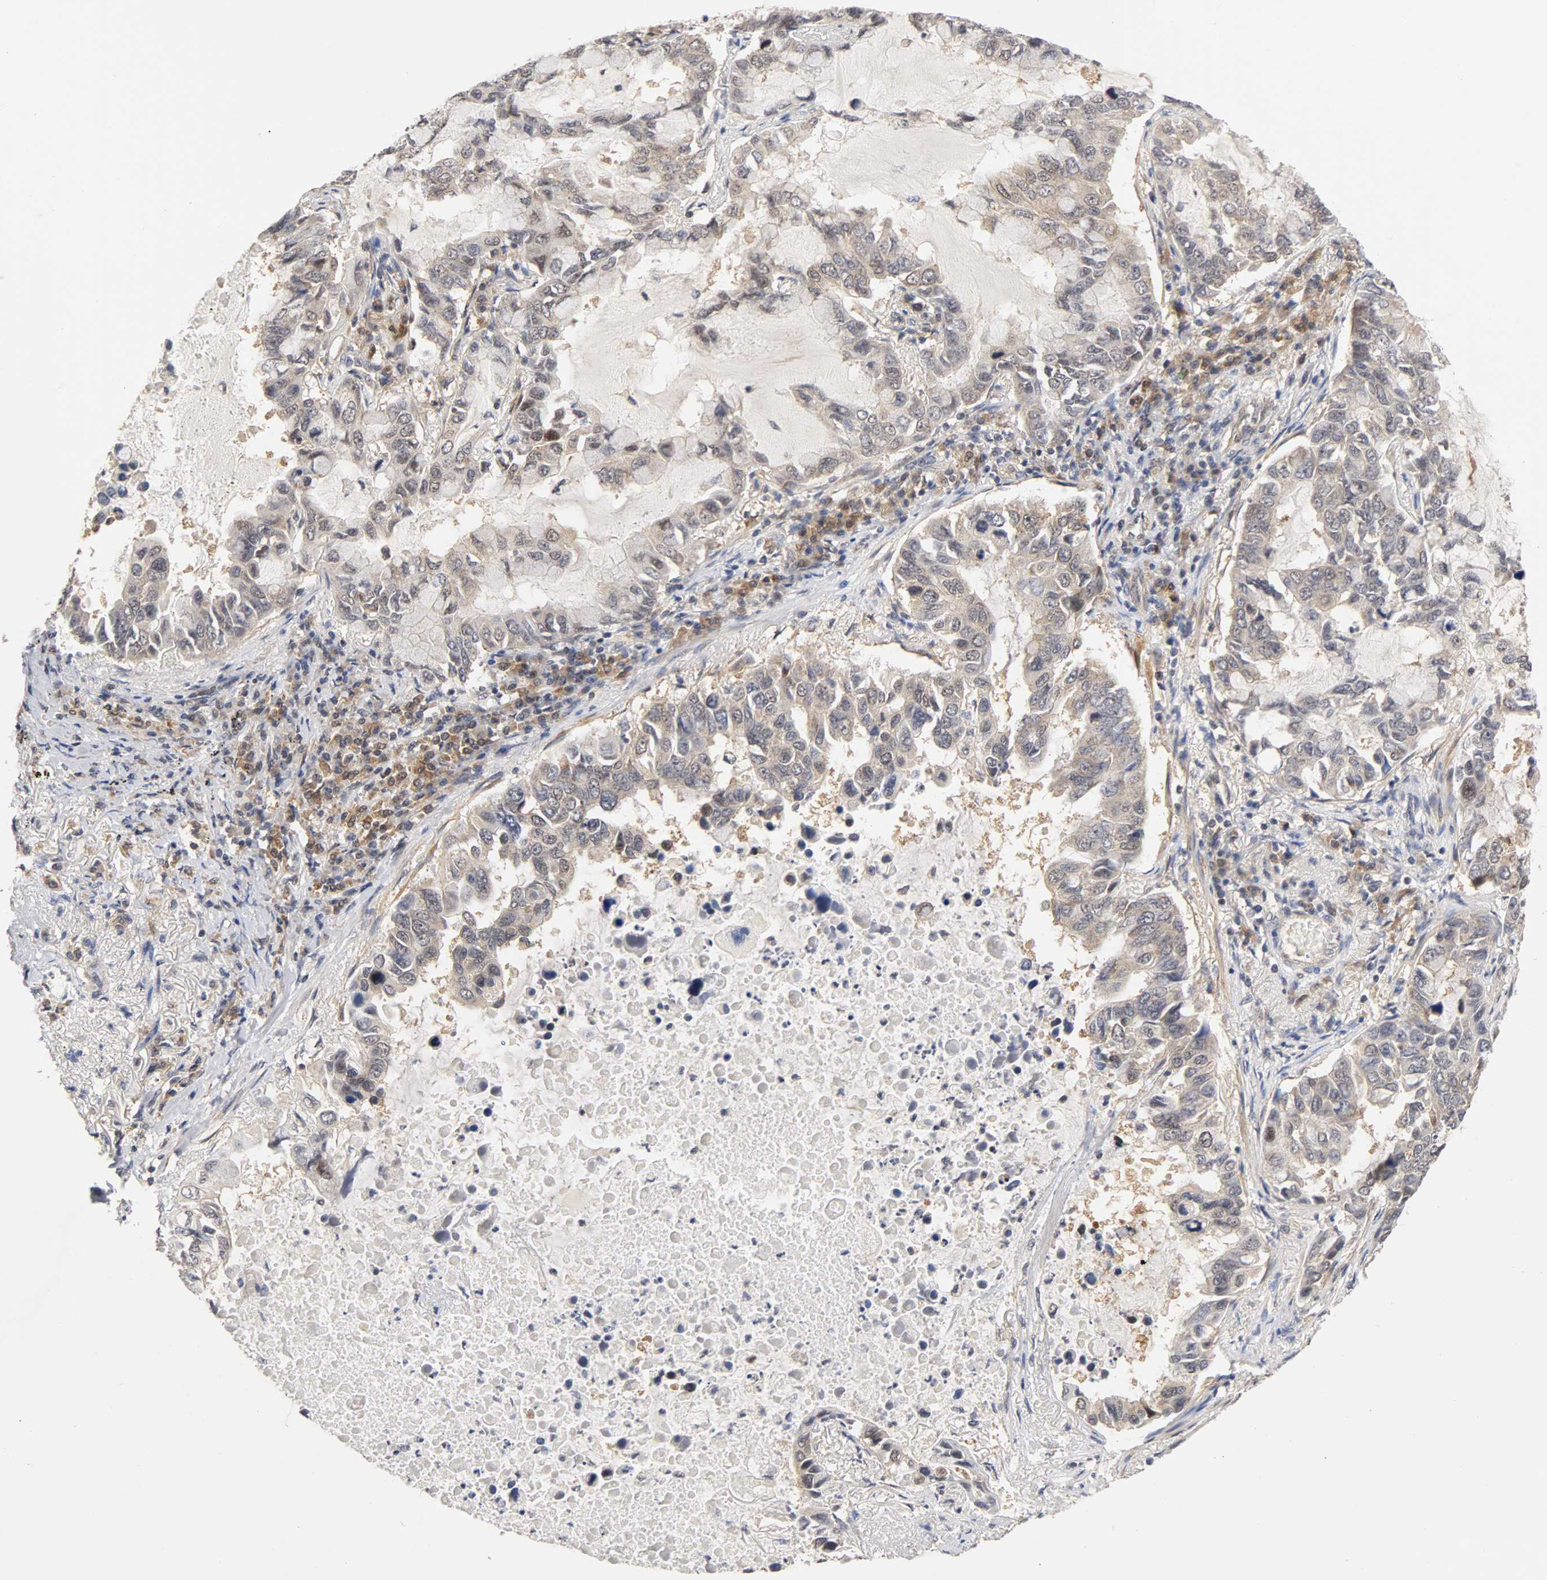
{"staining": {"intensity": "moderate", "quantity": "<25%", "location": "cytoplasmic/membranous,nuclear"}, "tissue": "lung cancer", "cell_type": "Tumor cells", "image_type": "cancer", "snomed": [{"axis": "morphology", "description": "Adenocarcinoma, NOS"}, {"axis": "topography", "description": "Lung"}], "caption": "A low amount of moderate cytoplasmic/membranous and nuclear expression is seen in about <25% of tumor cells in adenocarcinoma (lung) tissue.", "gene": "UBE2M", "patient": {"sex": "male", "age": 64}}